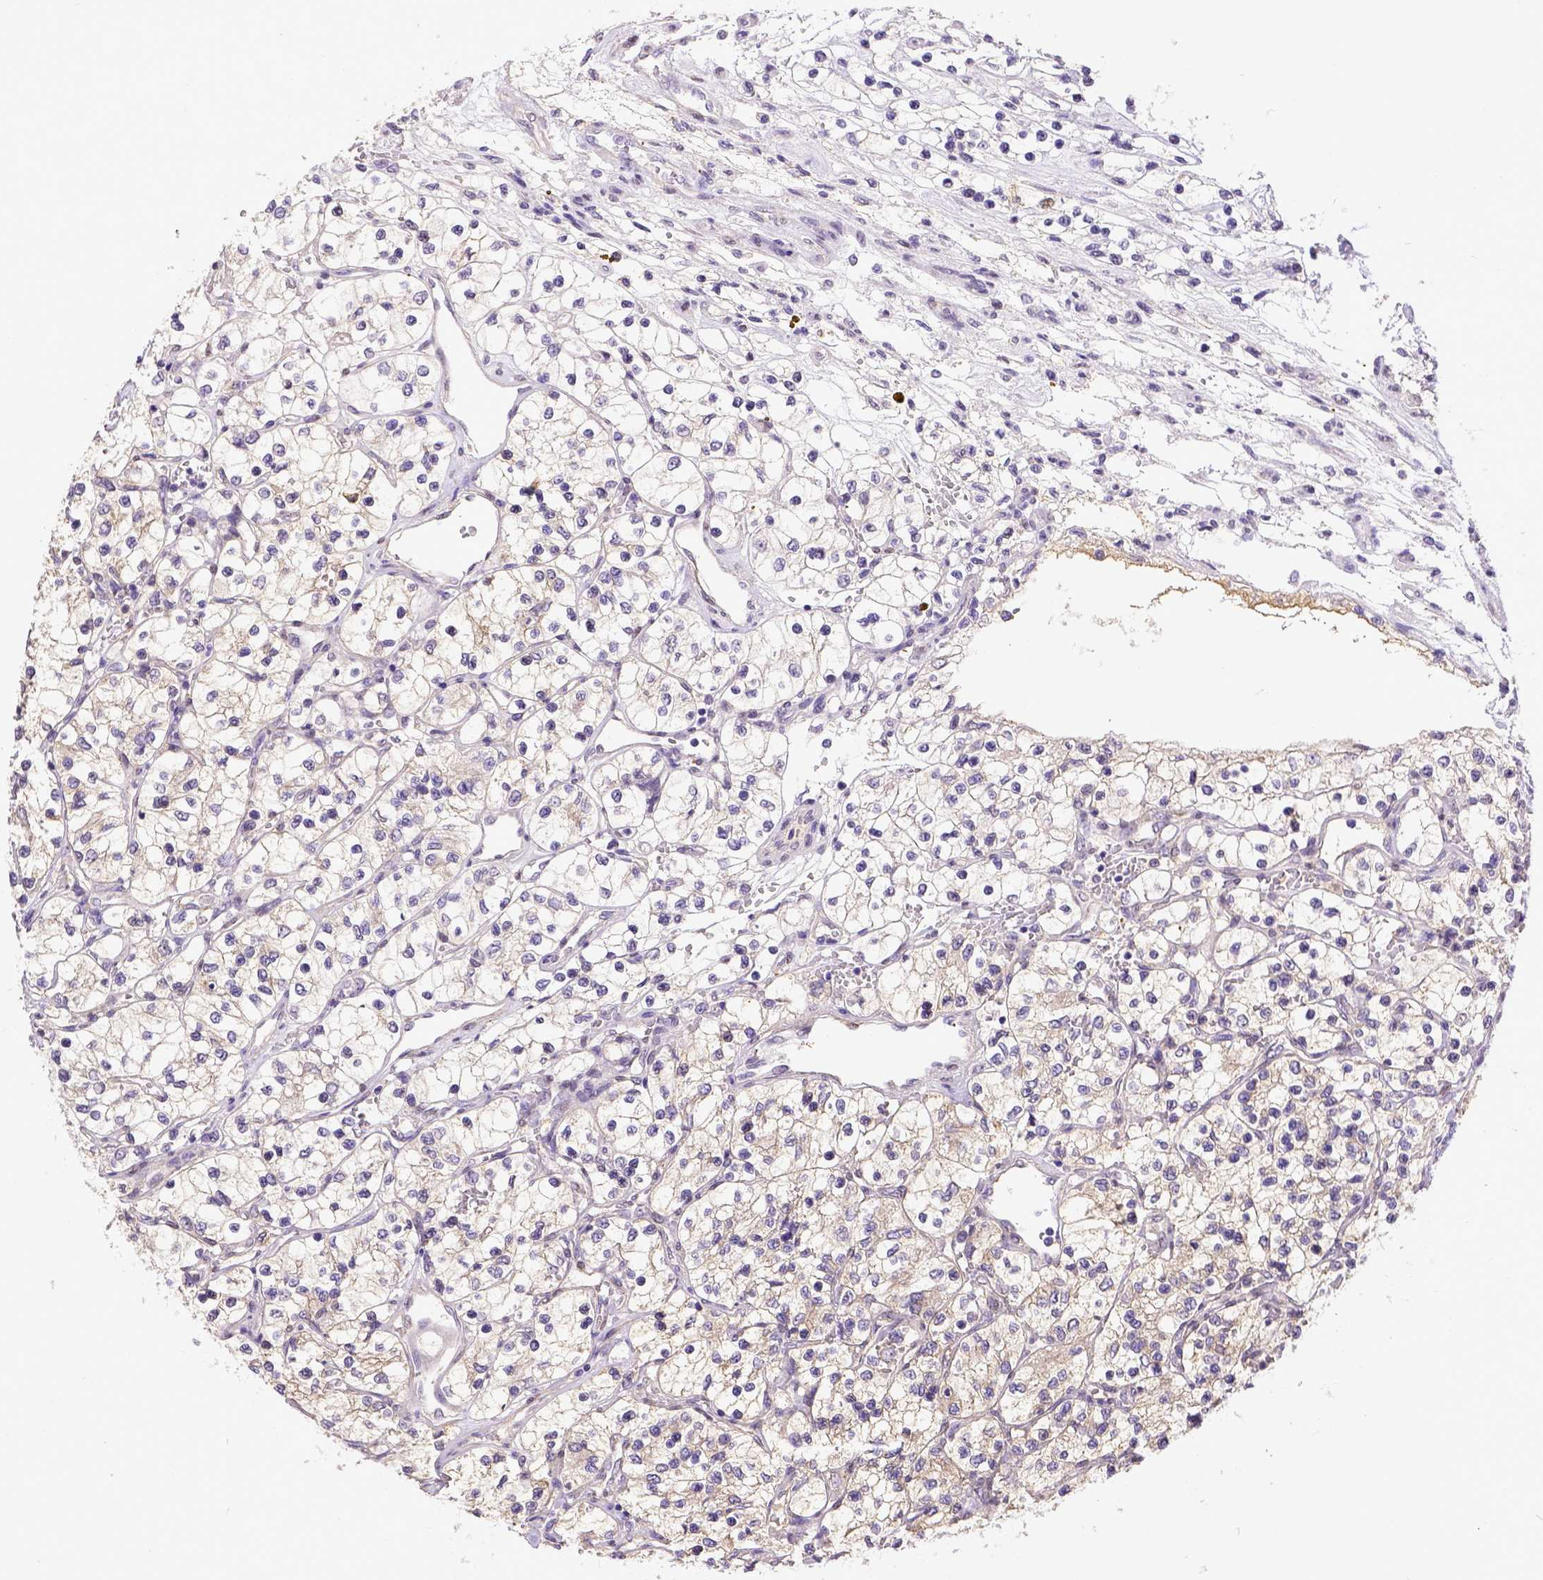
{"staining": {"intensity": "negative", "quantity": "none", "location": "none"}, "tissue": "renal cancer", "cell_type": "Tumor cells", "image_type": "cancer", "snomed": [{"axis": "morphology", "description": "Adenocarcinoma, NOS"}, {"axis": "topography", "description": "Kidney"}], "caption": "This is a histopathology image of immunohistochemistry (IHC) staining of renal cancer (adenocarcinoma), which shows no positivity in tumor cells.", "gene": "BTN1A1", "patient": {"sex": "female", "age": 69}}